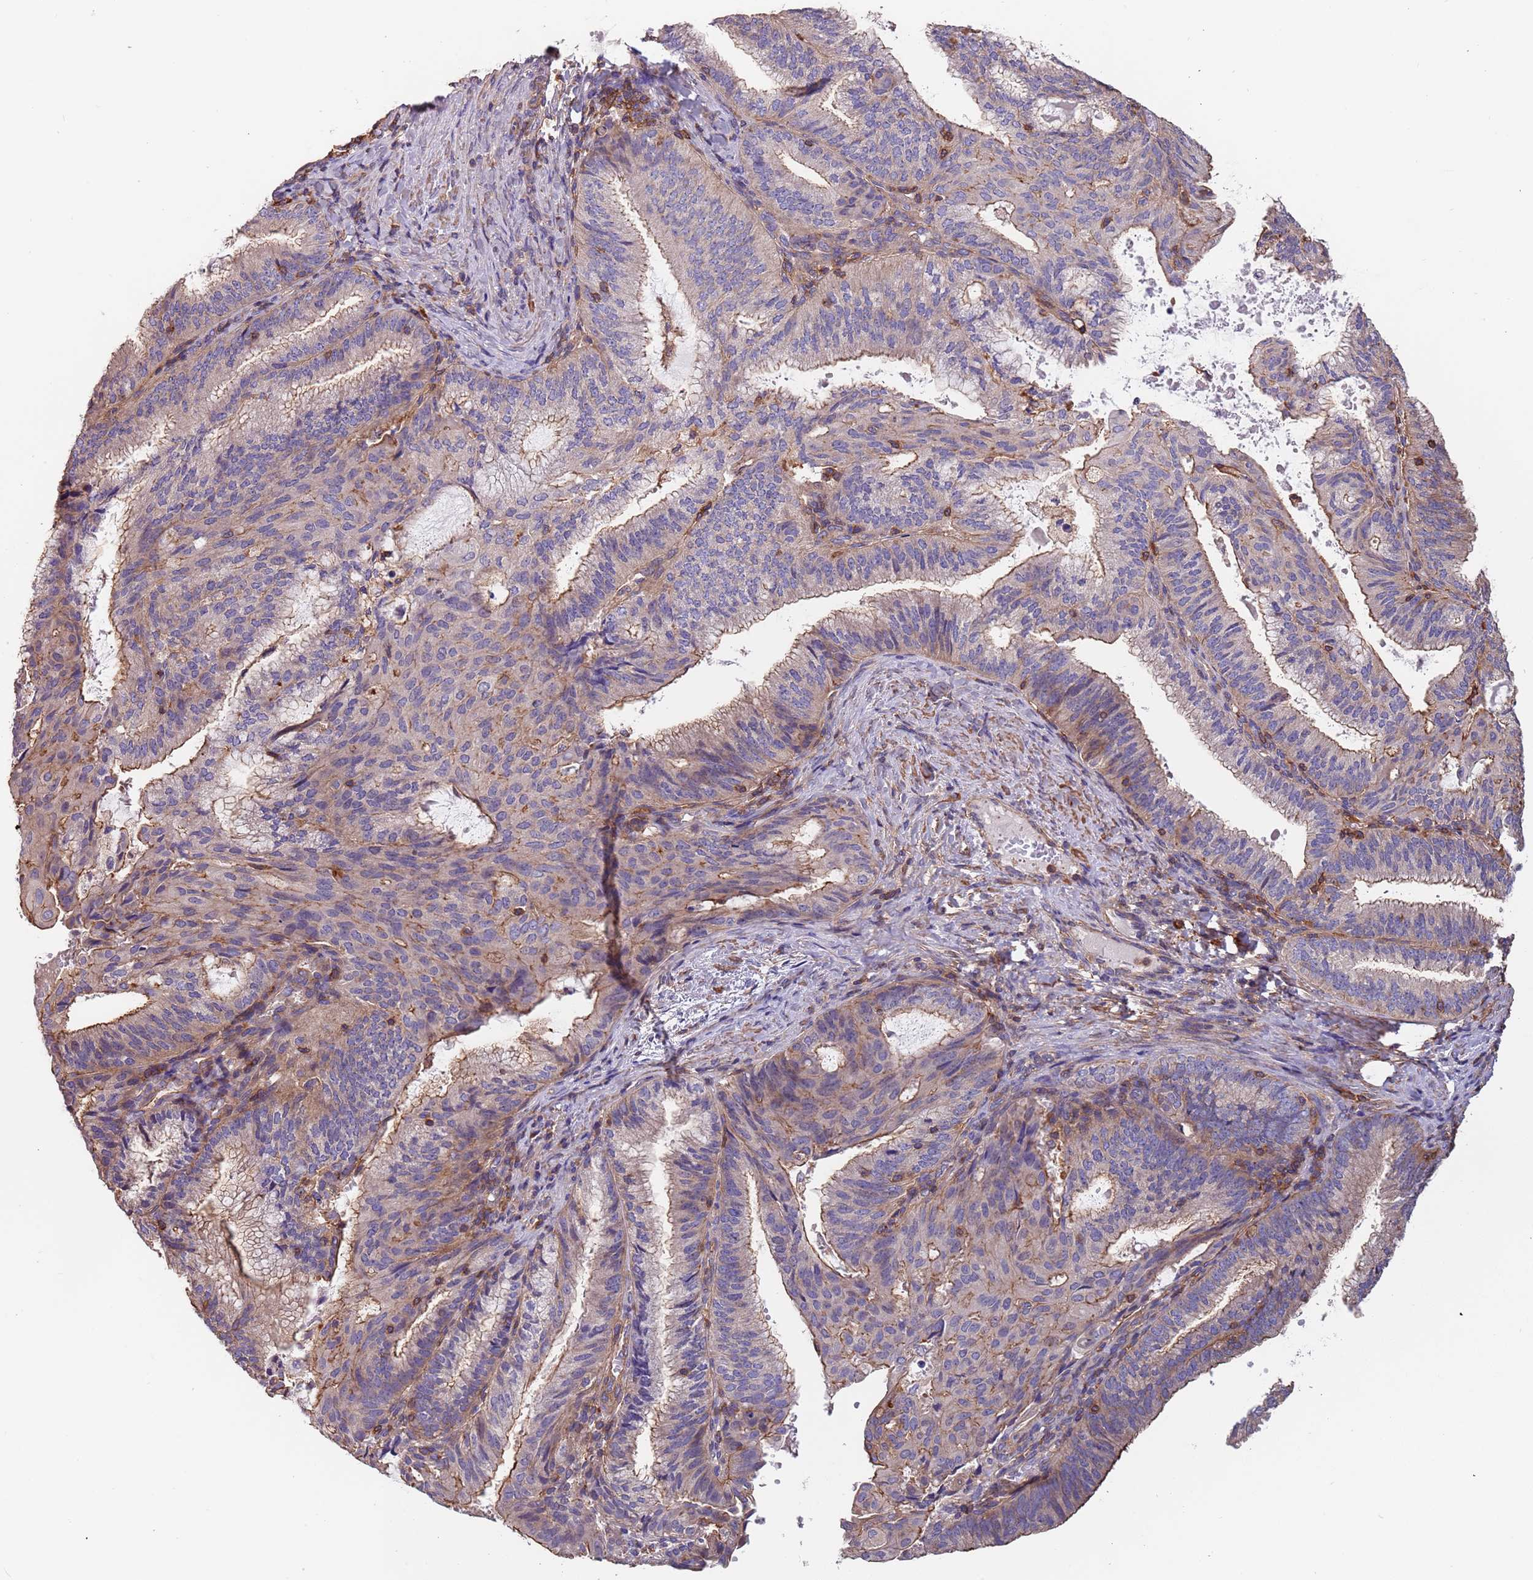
{"staining": {"intensity": "weak", "quantity": "<25%", "location": "cytoplasmic/membranous"}, "tissue": "endometrial cancer", "cell_type": "Tumor cells", "image_type": "cancer", "snomed": [{"axis": "morphology", "description": "Adenocarcinoma, NOS"}, {"axis": "topography", "description": "Endometrium"}], "caption": "A histopathology image of human endometrial adenocarcinoma is negative for staining in tumor cells.", "gene": "SYT4", "patient": {"sex": "female", "age": 49}}